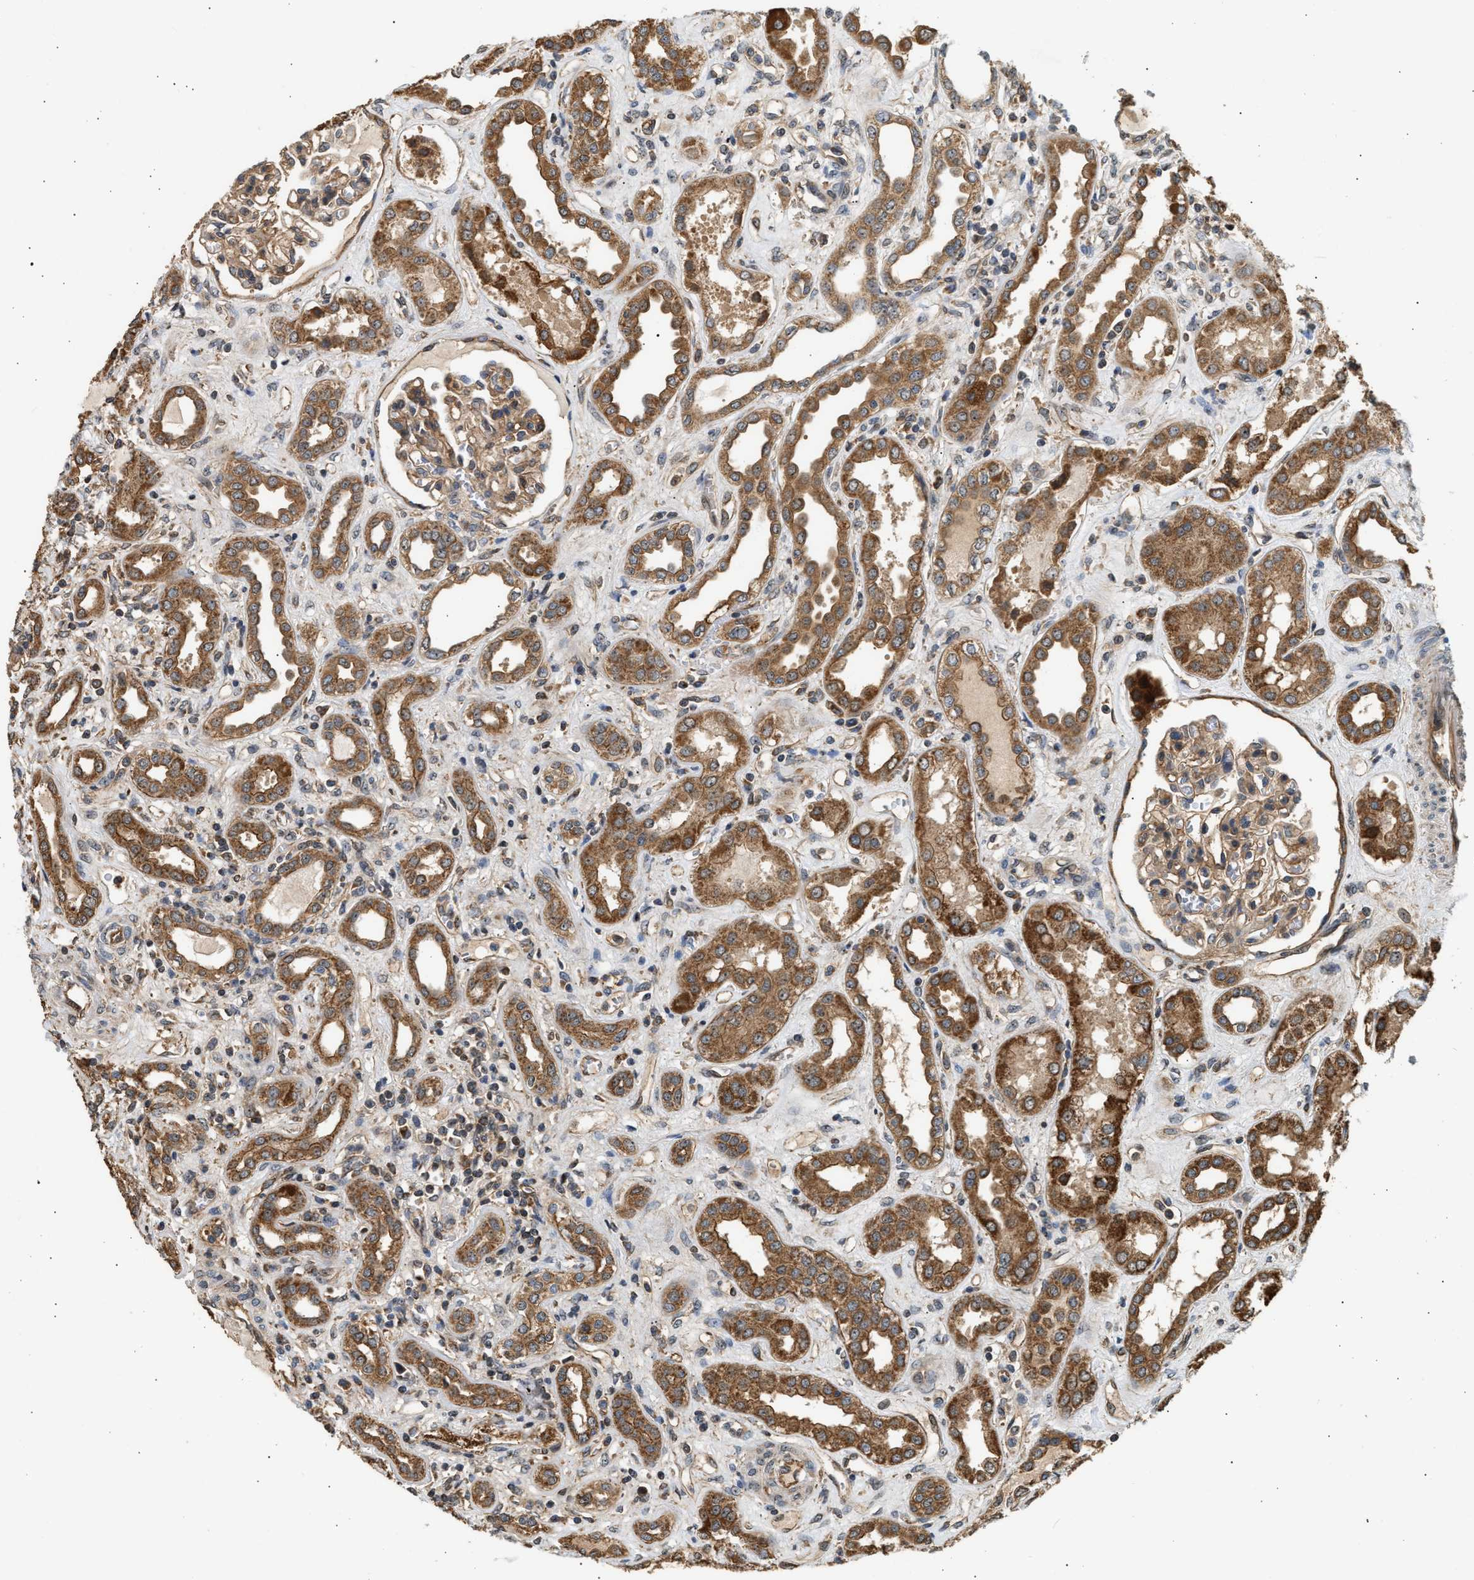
{"staining": {"intensity": "weak", "quantity": "25%-75%", "location": "cytoplasmic/membranous"}, "tissue": "kidney", "cell_type": "Cells in glomeruli", "image_type": "normal", "snomed": [{"axis": "morphology", "description": "Normal tissue, NOS"}, {"axis": "topography", "description": "Kidney"}], "caption": "Protein analysis of normal kidney demonstrates weak cytoplasmic/membranous positivity in approximately 25%-75% of cells in glomeruli.", "gene": "DUSP14", "patient": {"sex": "male", "age": 59}}